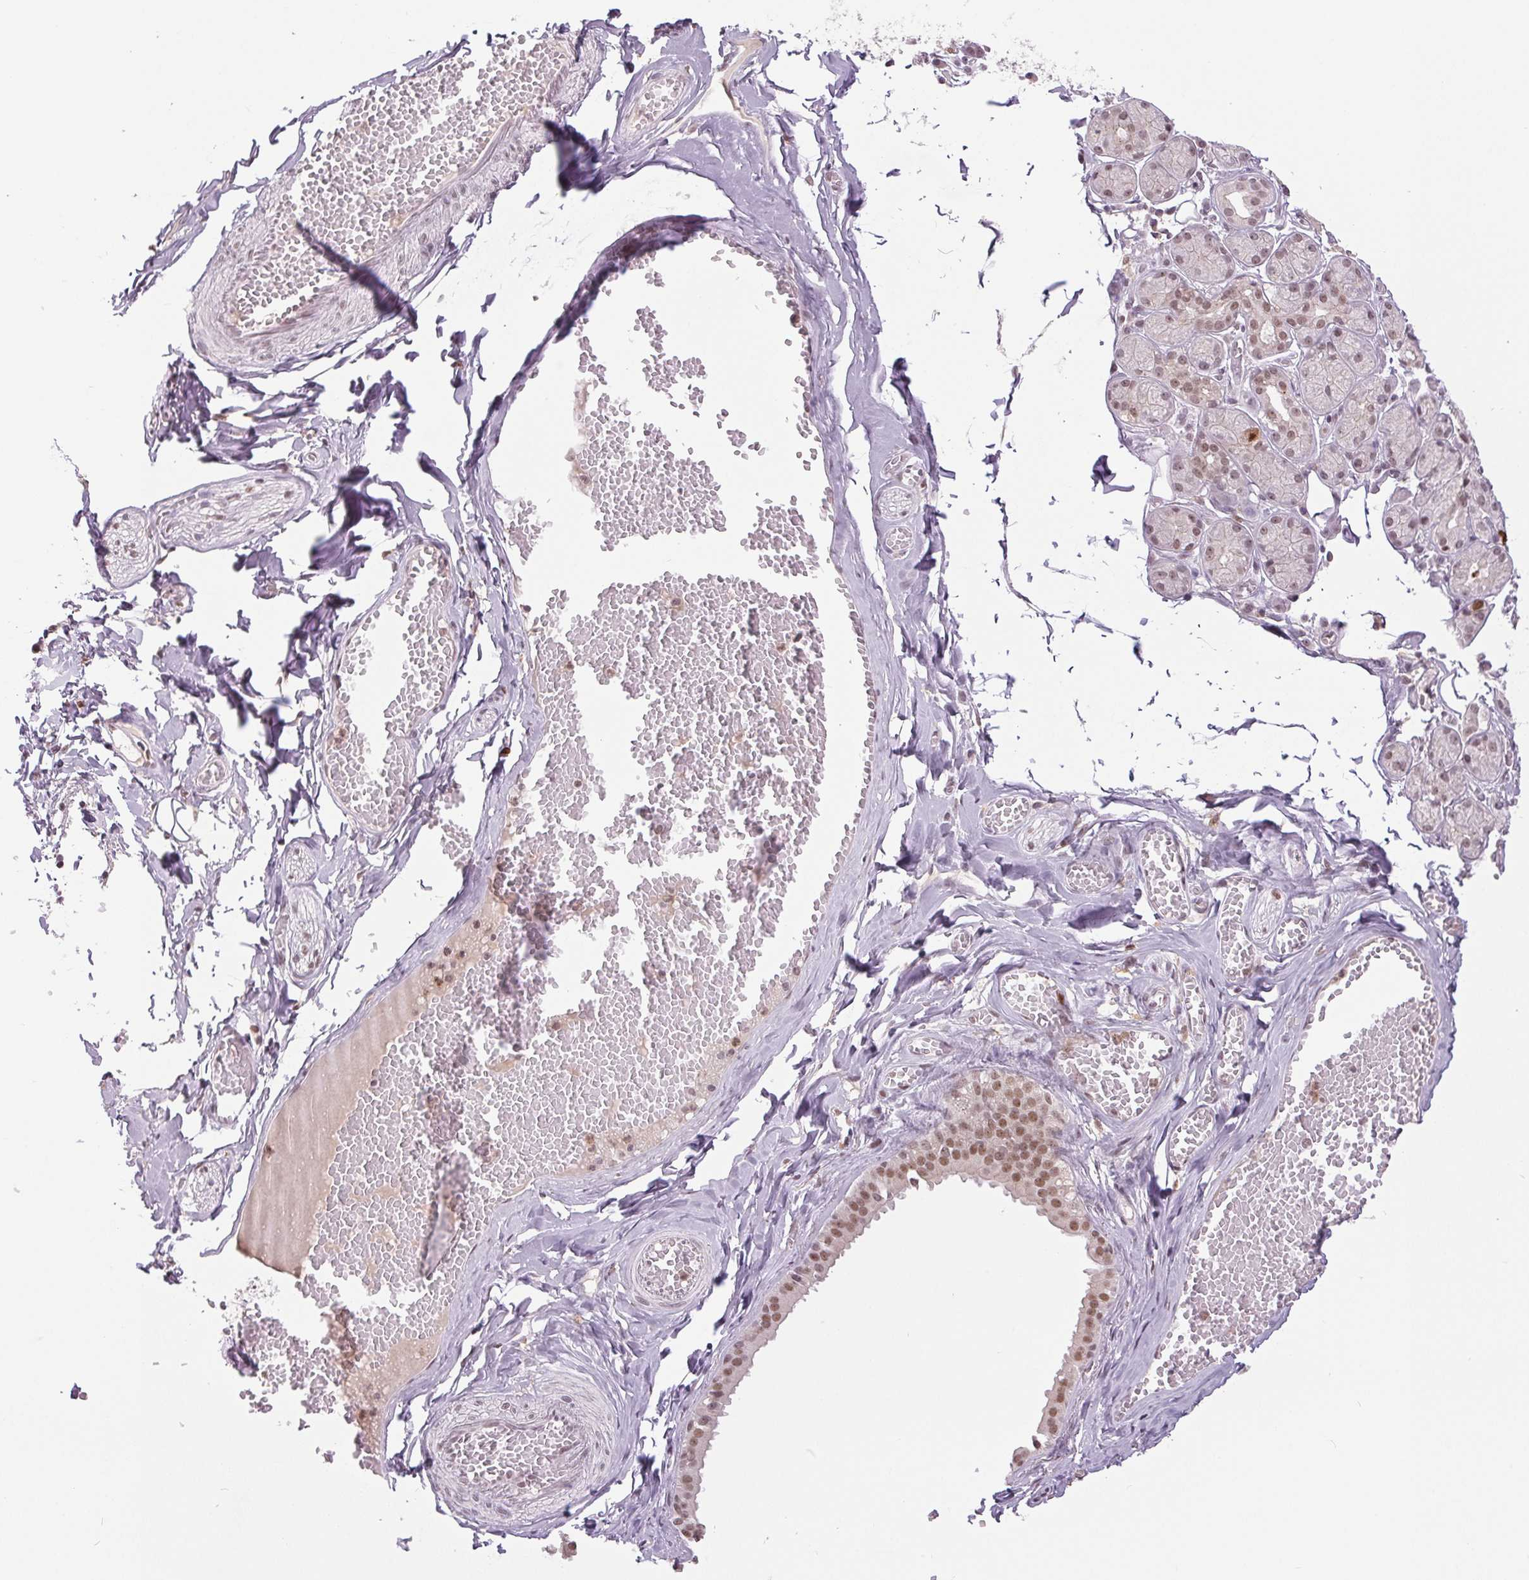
{"staining": {"intensity": "weak", "quantity": "<25%", "location": "nuclear"}, "tissue": "salivary gland", "cell_type": "Glandular cells", "image_type": "normal", "snomed": [{"axis": "morphology", "description": "Normal tissue, NOS"}, {"axis": "topography", "description": "Salivary gland"}, {"axis": "topography", "description": "Peripheral nerve tissue"}], "caption": "The histopathology image reveals no staining of glandular cells in normal salivary gland.", "gene": "SMIM6", "patient": {"sex": "male", "age": 71}}